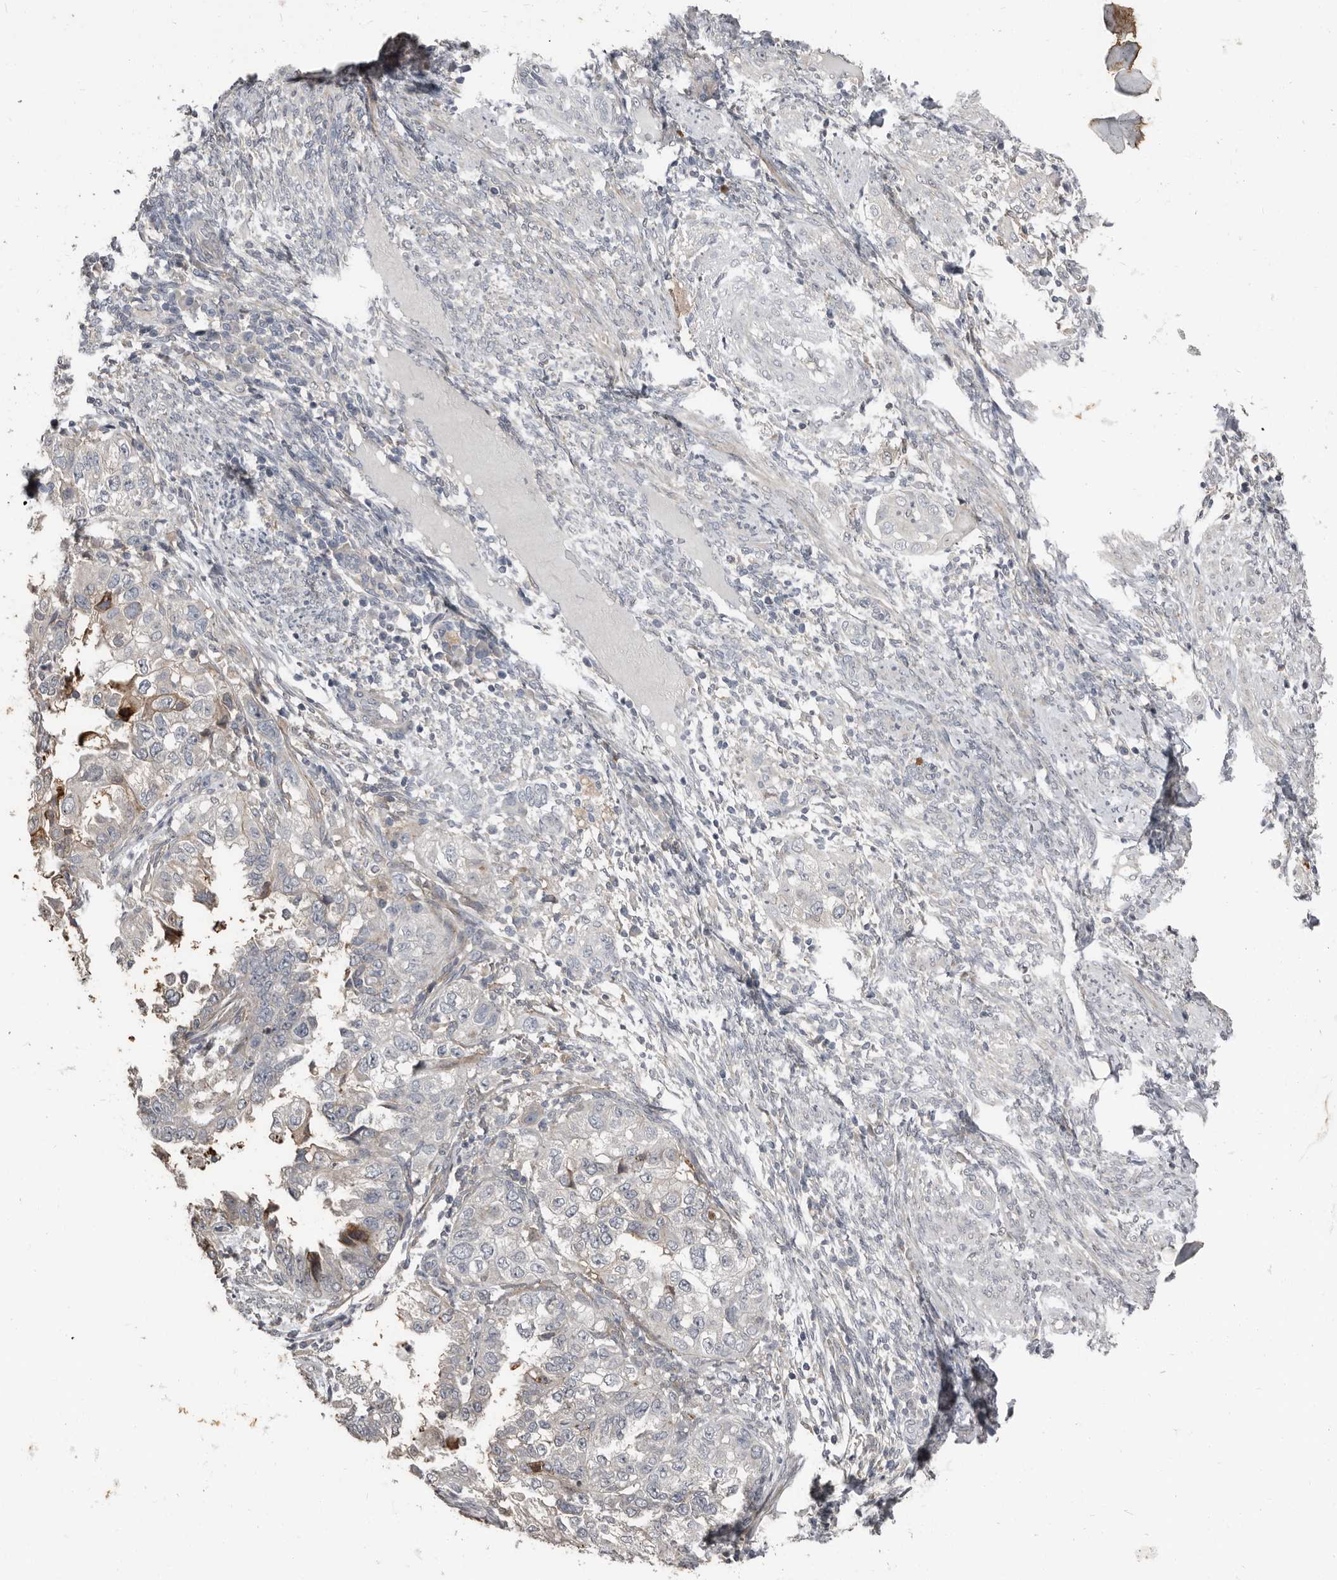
{"staining": {"intensity": "negative", "quantity": "none", "location": "none"}, "tissue": "endometrial cancer", "cell_type": "Tumor cells", "image_type": "cancer", "snomed": [{"axis": "morphology", "description": "Adenocarcinoma, NOS"}, {"axis": "topography", "description": "Endometrium"}], "caption": "Protein analysis of endometrial cancer (adenocarcinoma) reveals no significant staining in tumor cells.", "gene": "KCNJ8", "patient": {"sex": "female", "age": 85}}